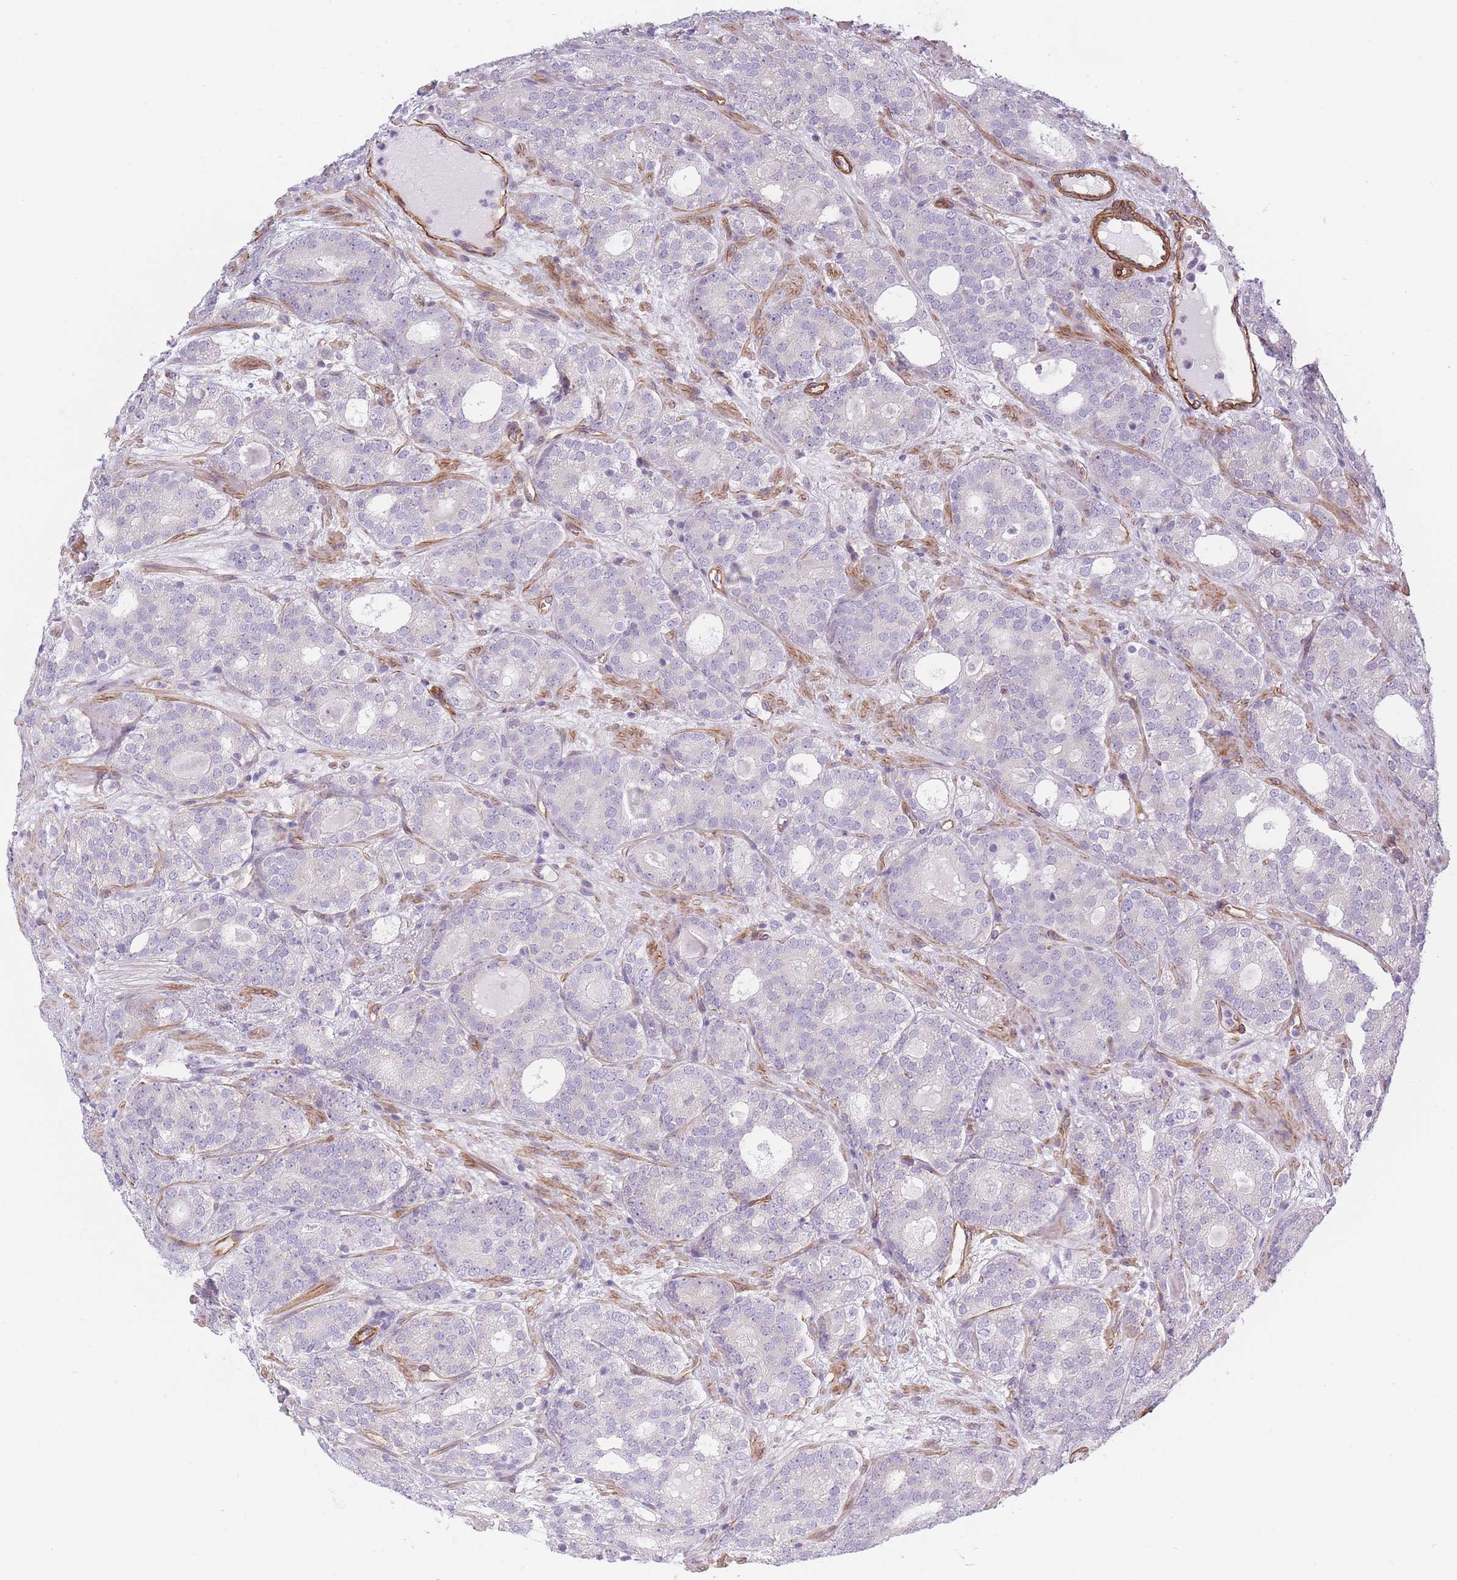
{"staining": {"intensity": "negative", "quantity": "none", "location": "none"}, "tissue": "prostate cancer", "cell_type": "Tumor cells", "image_type": "cancer", "snomed": [{"axis": "morphology", "description": "Adenocarcinoma, High grade"}, {"axis": "topography", "description": "Prostate"}], "caption": "This is an immunohistochemistry micrograph of adenocarcinoma (high-grade) (prostate). There is no expression in tumor cells.", "gene": "OR6B3", "patient": {"sex": "male", "age": 64}}